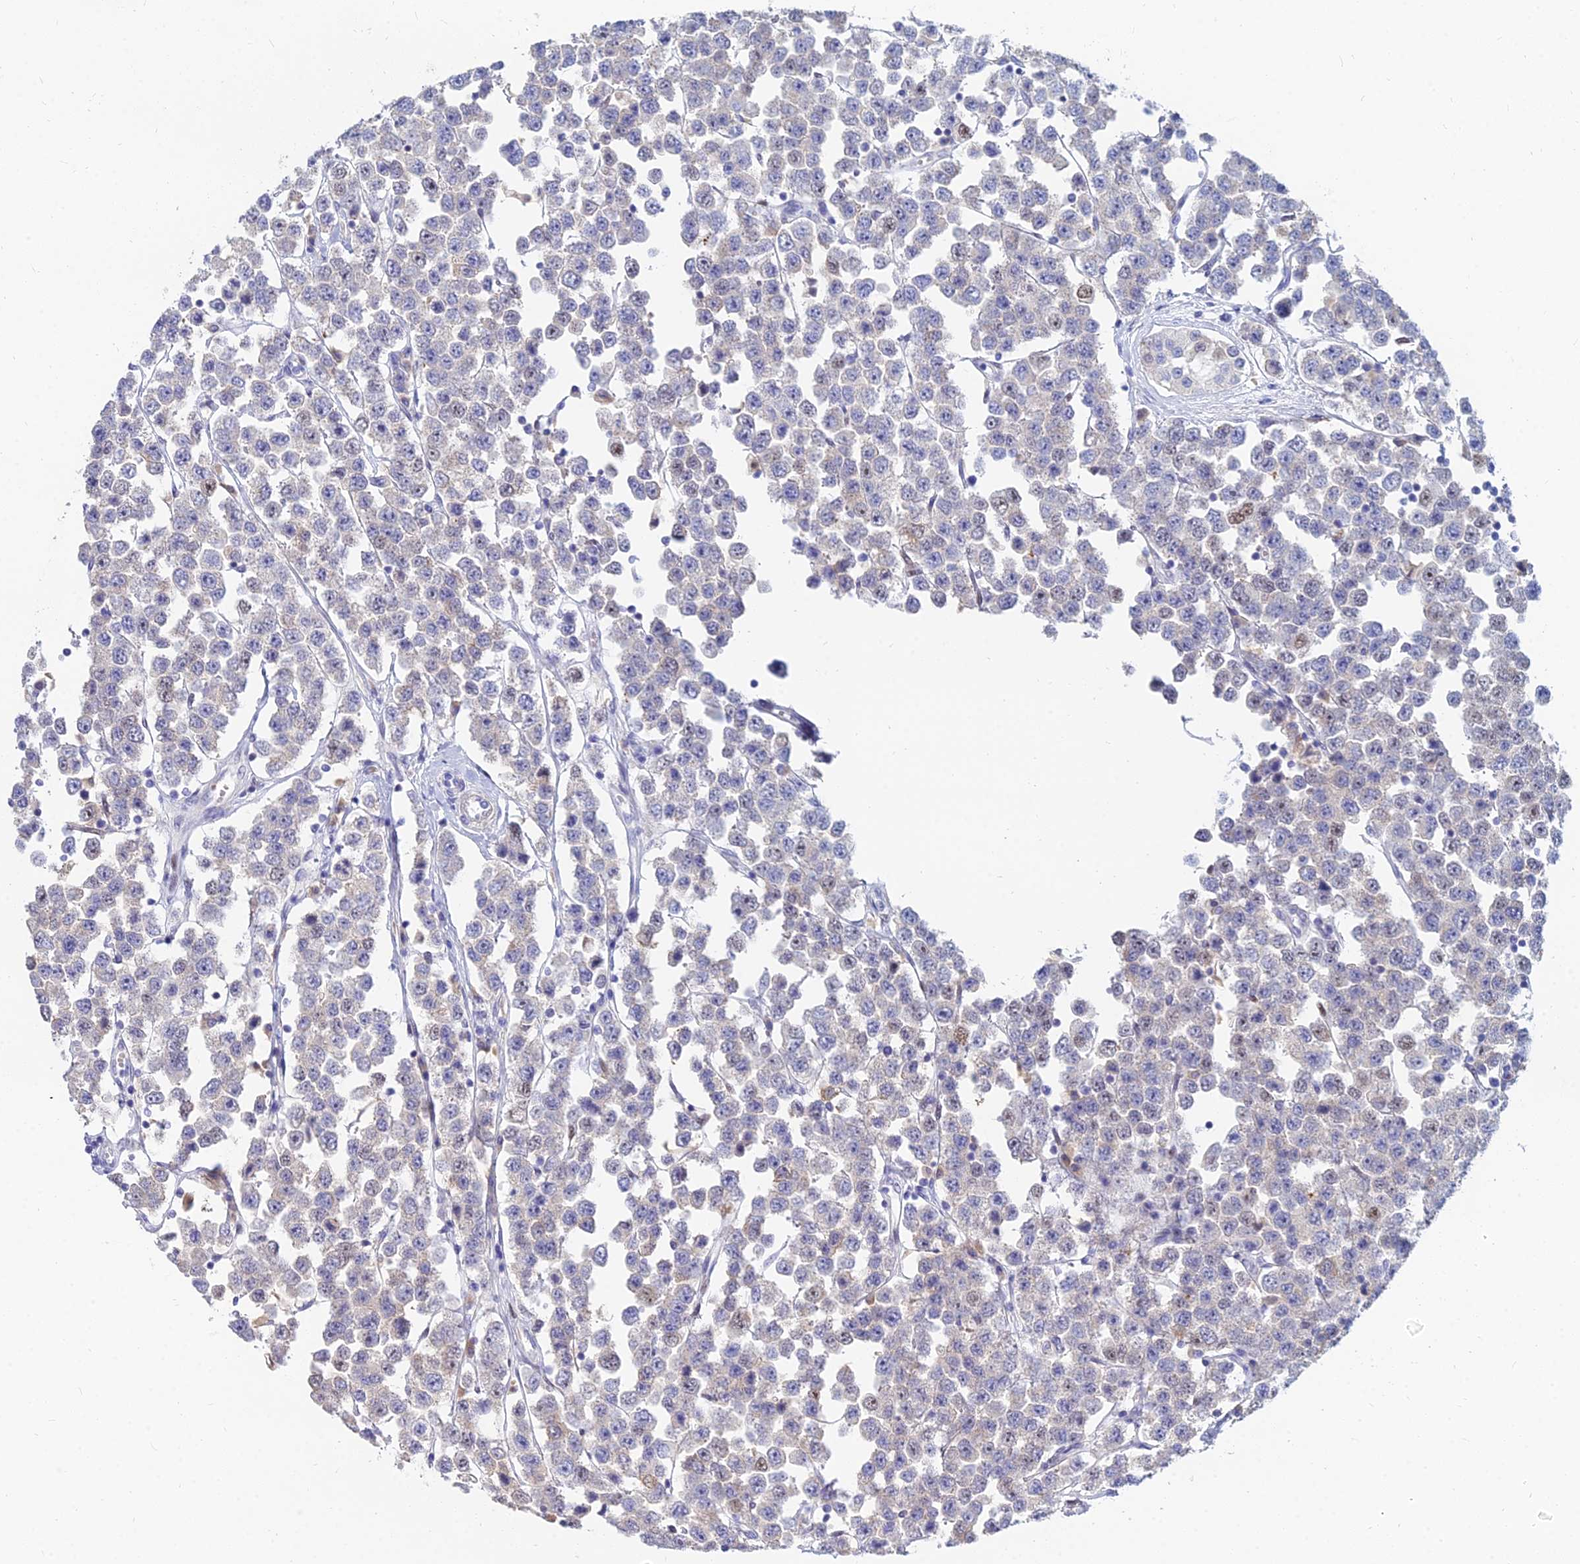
{"staining": {"intensity": "weak", "quantity": "<25%", "location": "nuclear"}, "tissue": "testis cancer", "cell_type": "Tumor cells", "image_type": "cancer", "snomed": [{"axis": "morphology", "description": "Seminoma, NOS"}, {"axis": "topography", "description": "Testis"}], "caption": "A histopathology image of testis seminoma stained for a protein reveals no brown staining in tumor cells.", "gene": "GOLGA6D", "patient": {"sex": "male", "age": 28}}